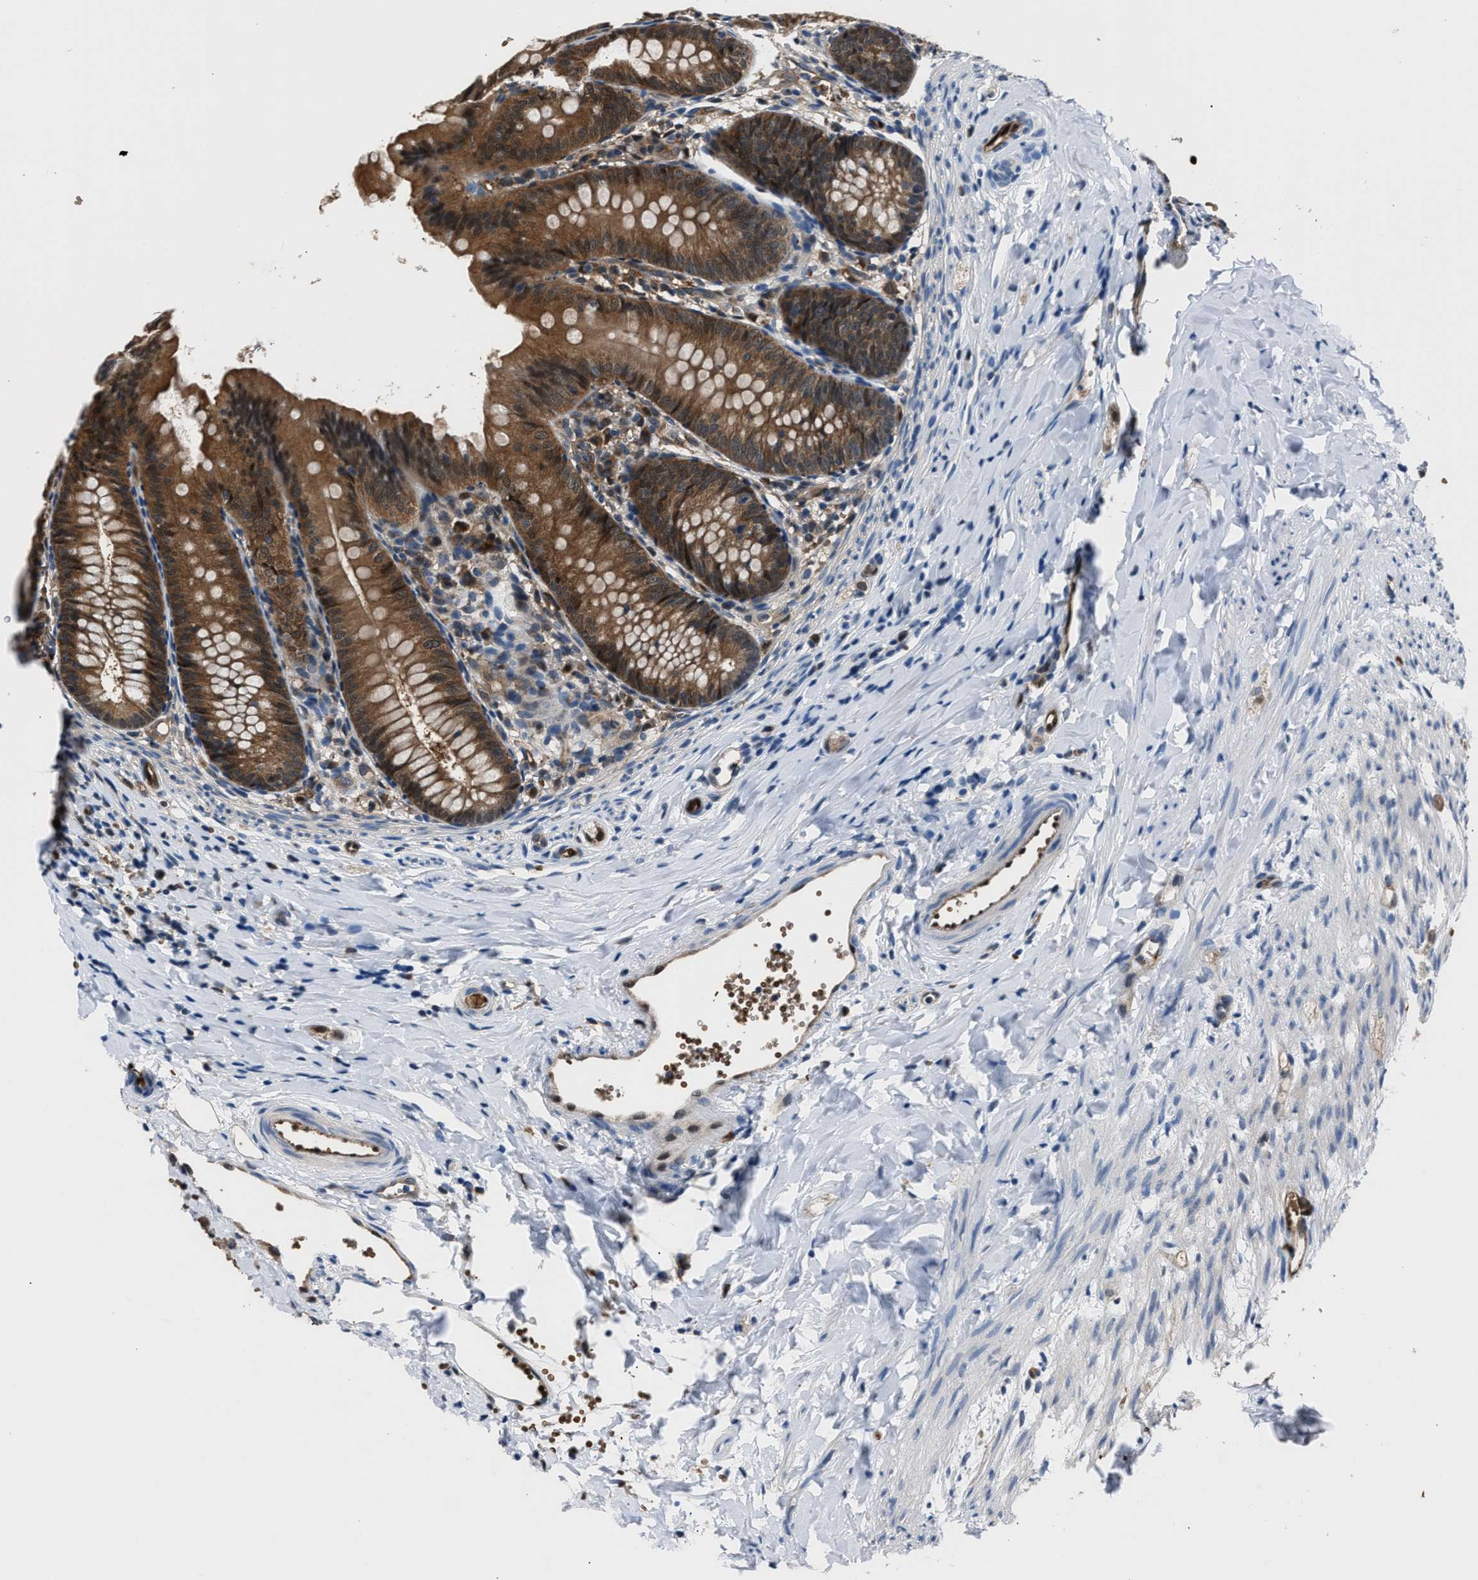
{"staining": {"intensity": "moderate", "quantity": ">75%", "location": "cytoplasmic/membranous"}, "tissue": "appendix", "cell_type": "Glandular cells", "image_type": "normal", "snomed": [{"axis": "morphology", "description": "Normal tissue, NOS"}, {"axis": "topography", "description": "Appendix"}], "caption": "Moderate cytoplasmic/membranous staining is present in about >75% of glandular cells in normal appendix.", "gene": "PPA1", "patient": {"sex": "male", "age": 1}}